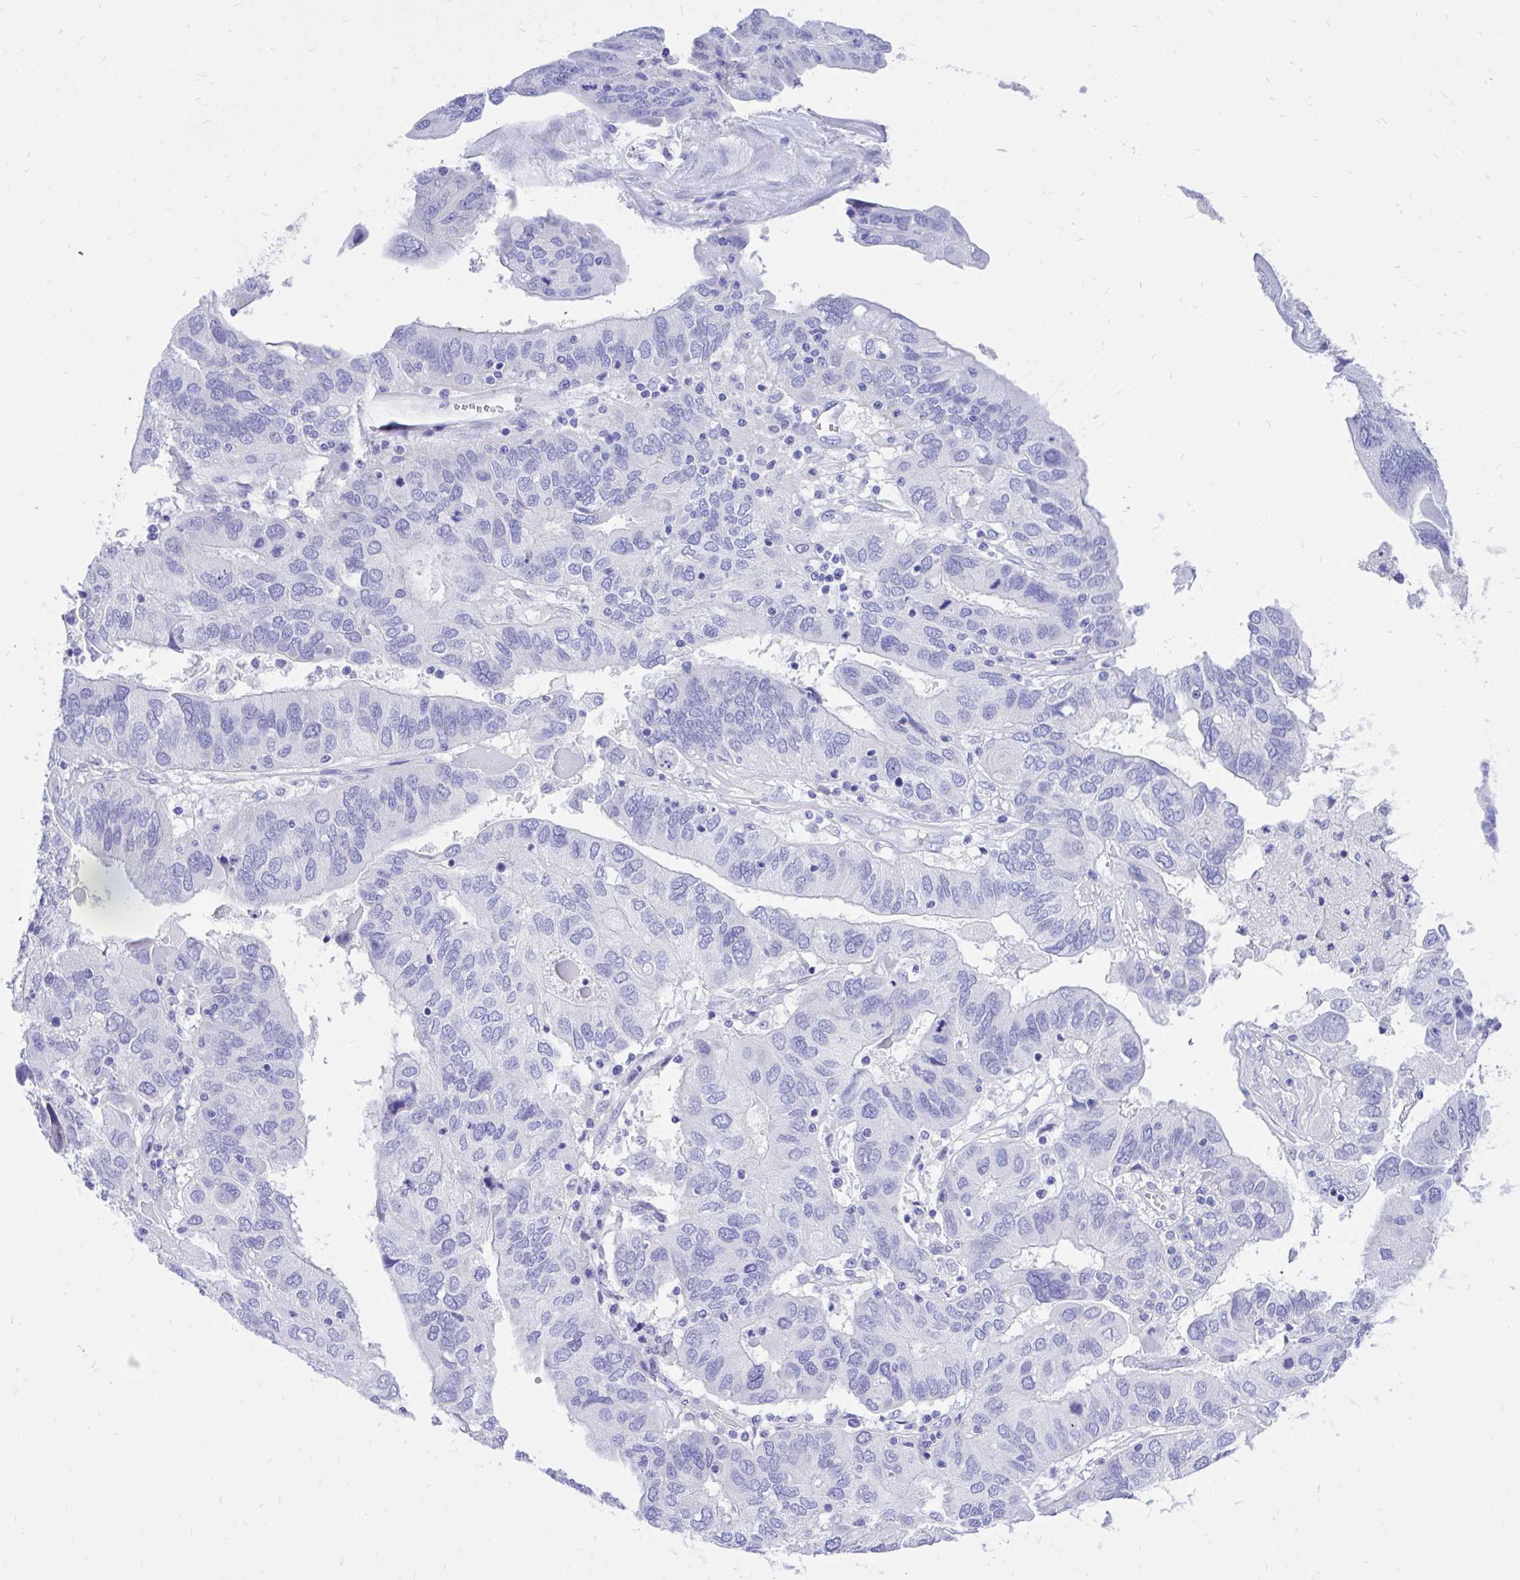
{"staining": {"intensity": "negative", "quantity": "none", "location": "none"}, "tissue": "ovarian cancer", "cell_type": "Tumor cells", "image_type": "cancer", "snomed": [{"axis": "morphology", "description": "Cystadenocarcinoma, serous, NOS"}, {"axis": "topography", "description": "Ovary"}], "caption": "Ovarian serous cystadenocarcinoma was stained to show a protein in brown. There is no significant positivity in tumor cells. Brightfield microscopy of immunohistochemistry (IHC) stained with DAB (brown) and hematoxylin (blue), captured at high magnification.", "gene": "MON1A", "patient": {"sex": "female", "age": 79}}